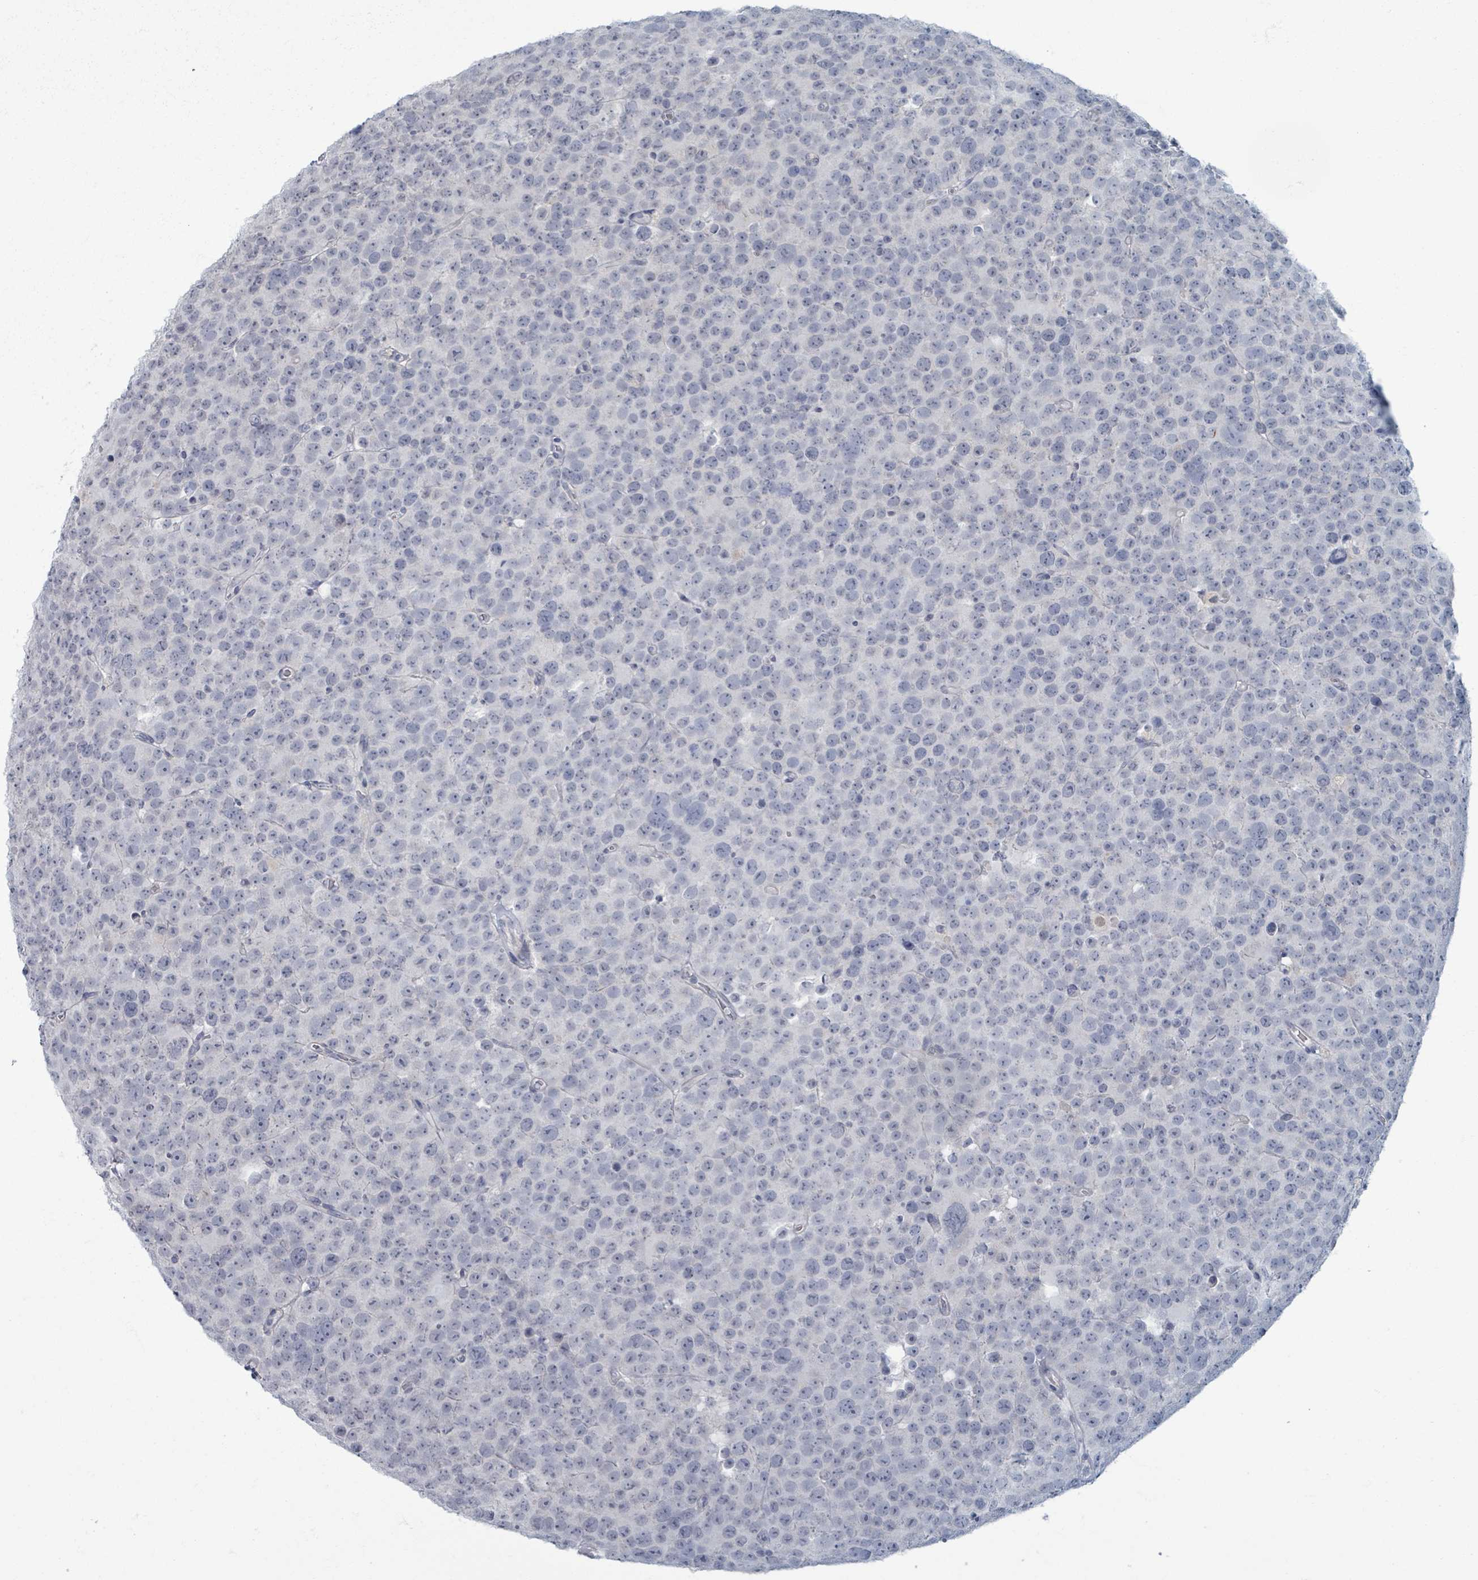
{"staining": {"intensity": "negative", "quantity": "none", "location": "none"}, "tissue": "testis cancer", "cell_type": "Tumor cells", "image_type": "cancer", "snomed": [{"axis": "morphology", "description": "Seminoma, NOS"}, {"axis": "topography", "description": "Testis"}], "caption": "IHC photomicrograph of human testis seminoma stained for a protein (brown), which displays no expression in tumor cells.", "gene": "WNT11", "patient": {"sex": "male", "age": 71}}